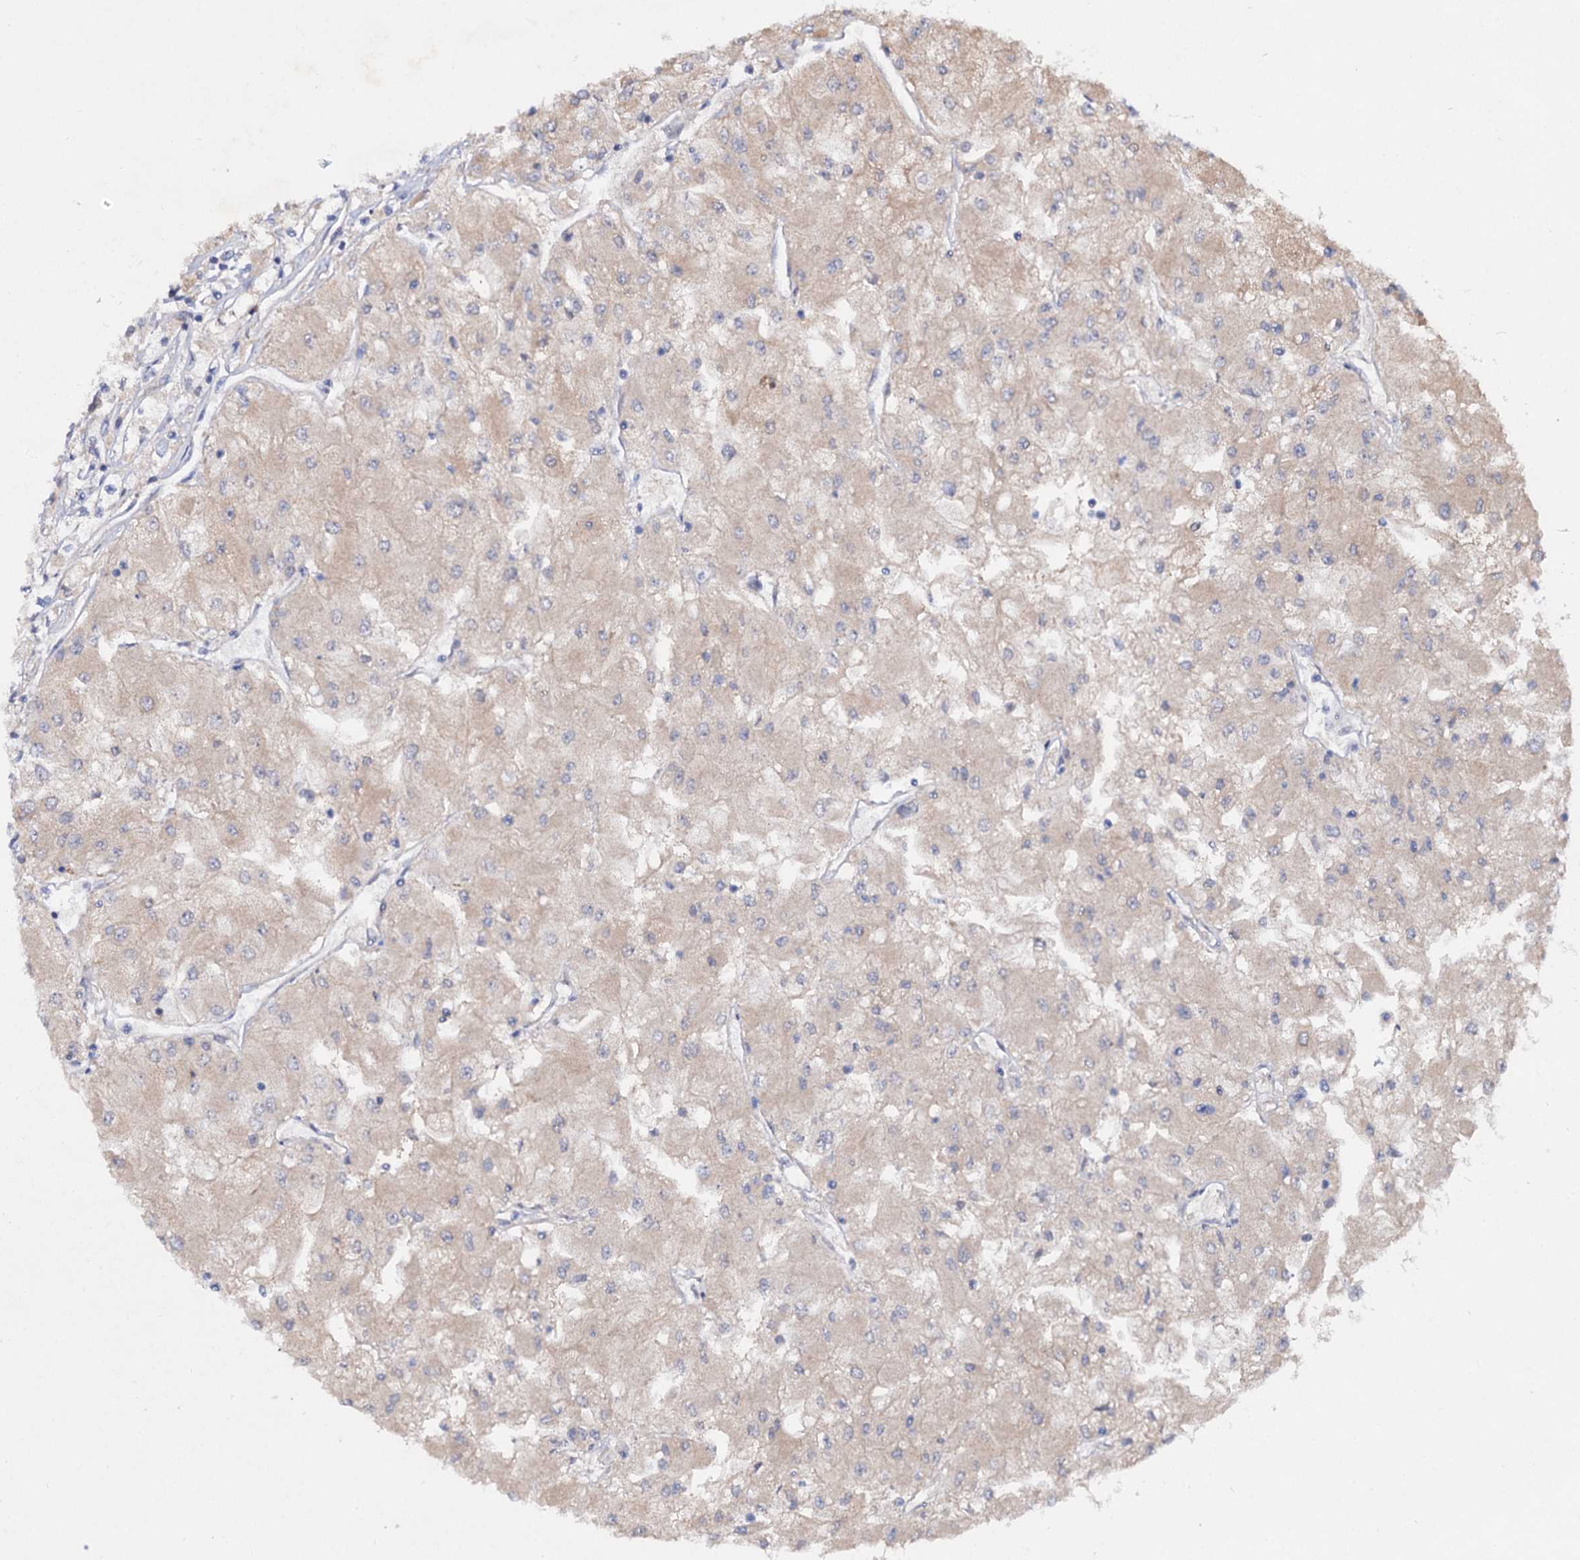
{"staining": {"intensity": "negative", "quantity": "none", "location": "none"}, "tissue": "renal cancer", "cell_type": "Tumor cells", "image_type": "cancer", "snomed": [{"axis": "morphology", "description": "Adenocarcinoma, NOS"}, {"axis": "topography", "description": "Kidney"}], "caption": "High magnification brightfield microscopy of renal adenocarcinoma stained with DAB (3,3'-diaminobenzidine) (brown) and counterstained with hematoxylin (blue): tumor cells show no significant expression.", "gene": "ACTR6", "patient": {"sex": "male", "age": 80}}